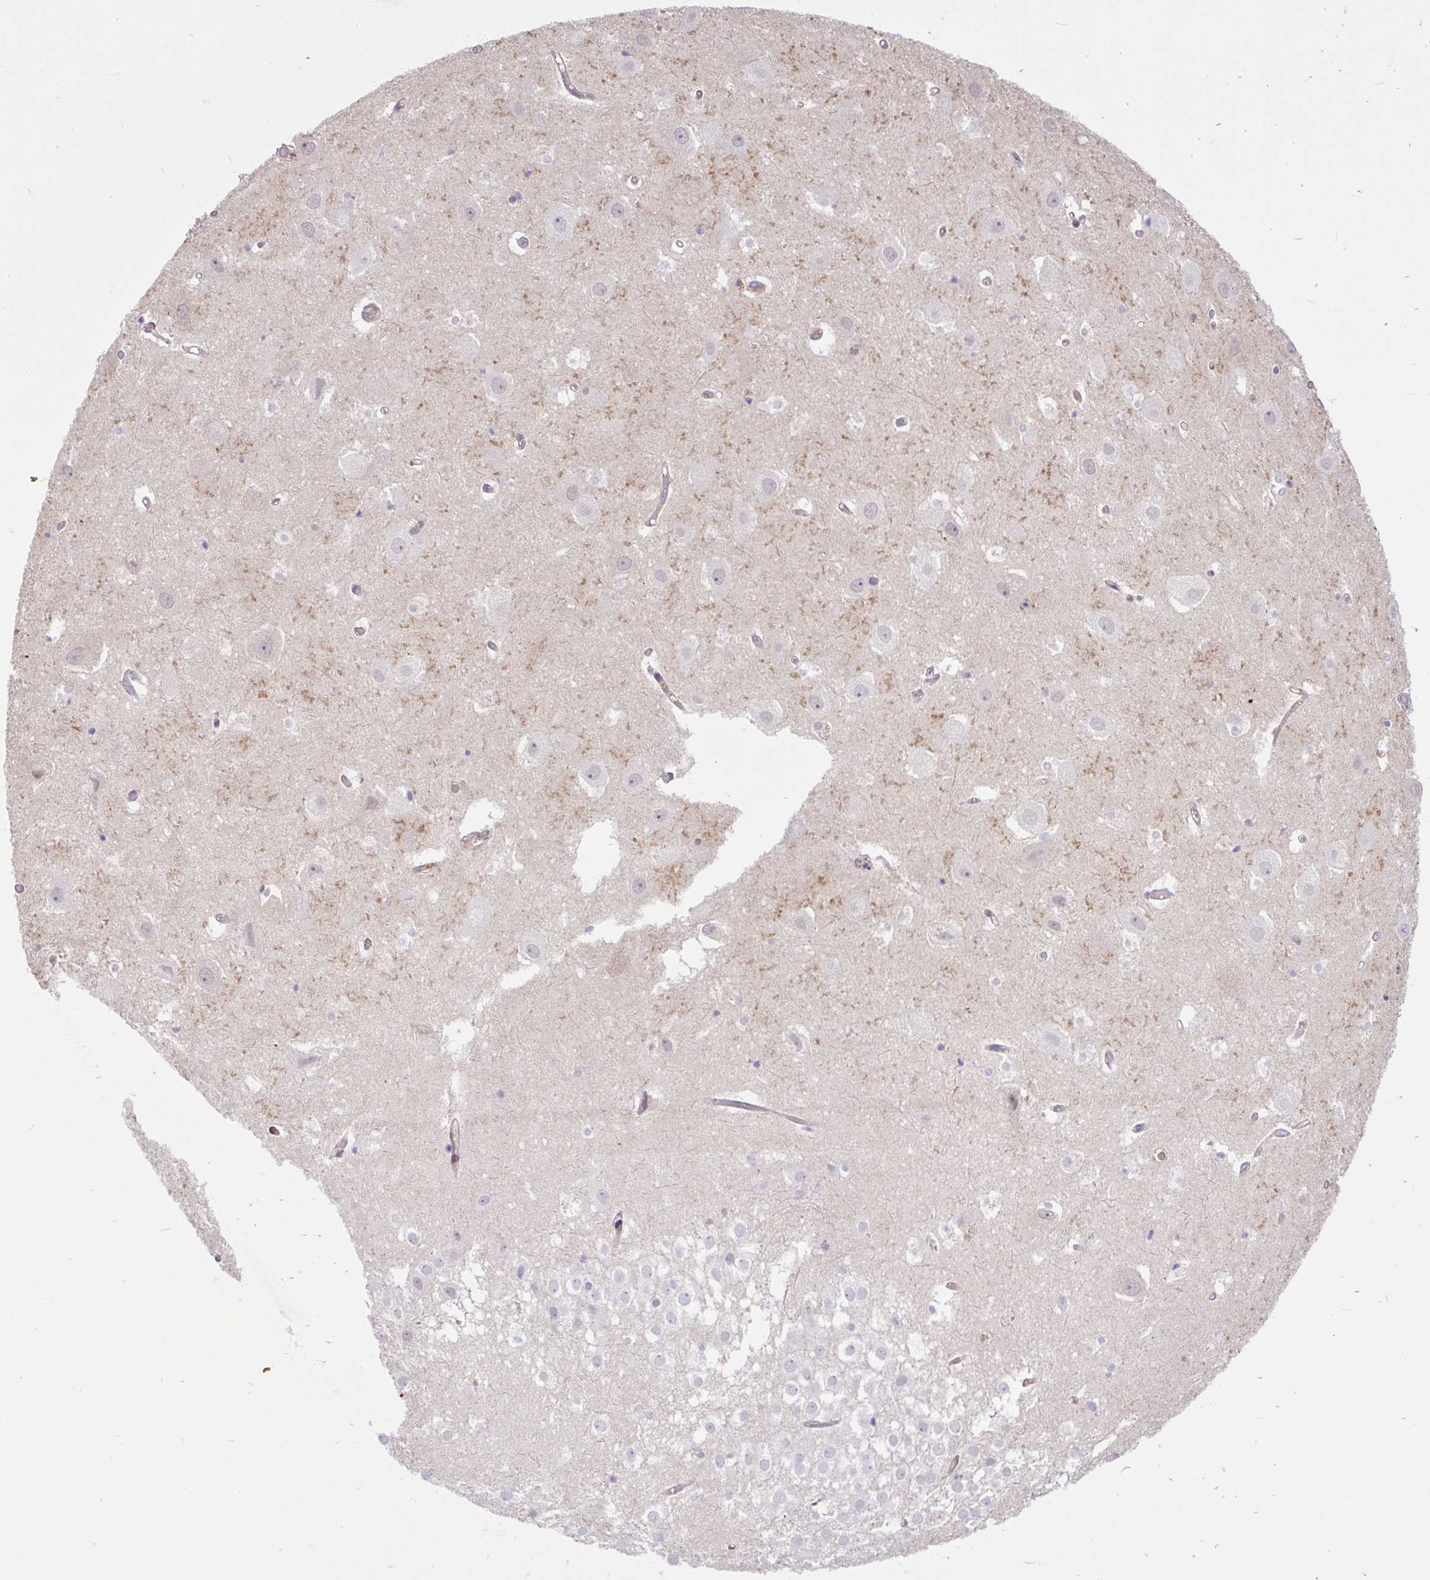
{"staining": {"intensity": "negative", "quantity": "none", "location": "none"}, "tissue": "hippocampus", "cell_type": "Glial cells", "image_type": "normal", "snomed": [{"axis": "morphology", "description": "Normal tissue, NOS"}, {"axis": "topography", "description": "Hippocampus"}], "caption": "Glial cells are negative for protein expression in unremarkable human hippocampus. (DAB immunohistochemistry with hematoxylin counter stain).", "gene": "TRIM17", "patient": {"sex": "female", "age": 52}}